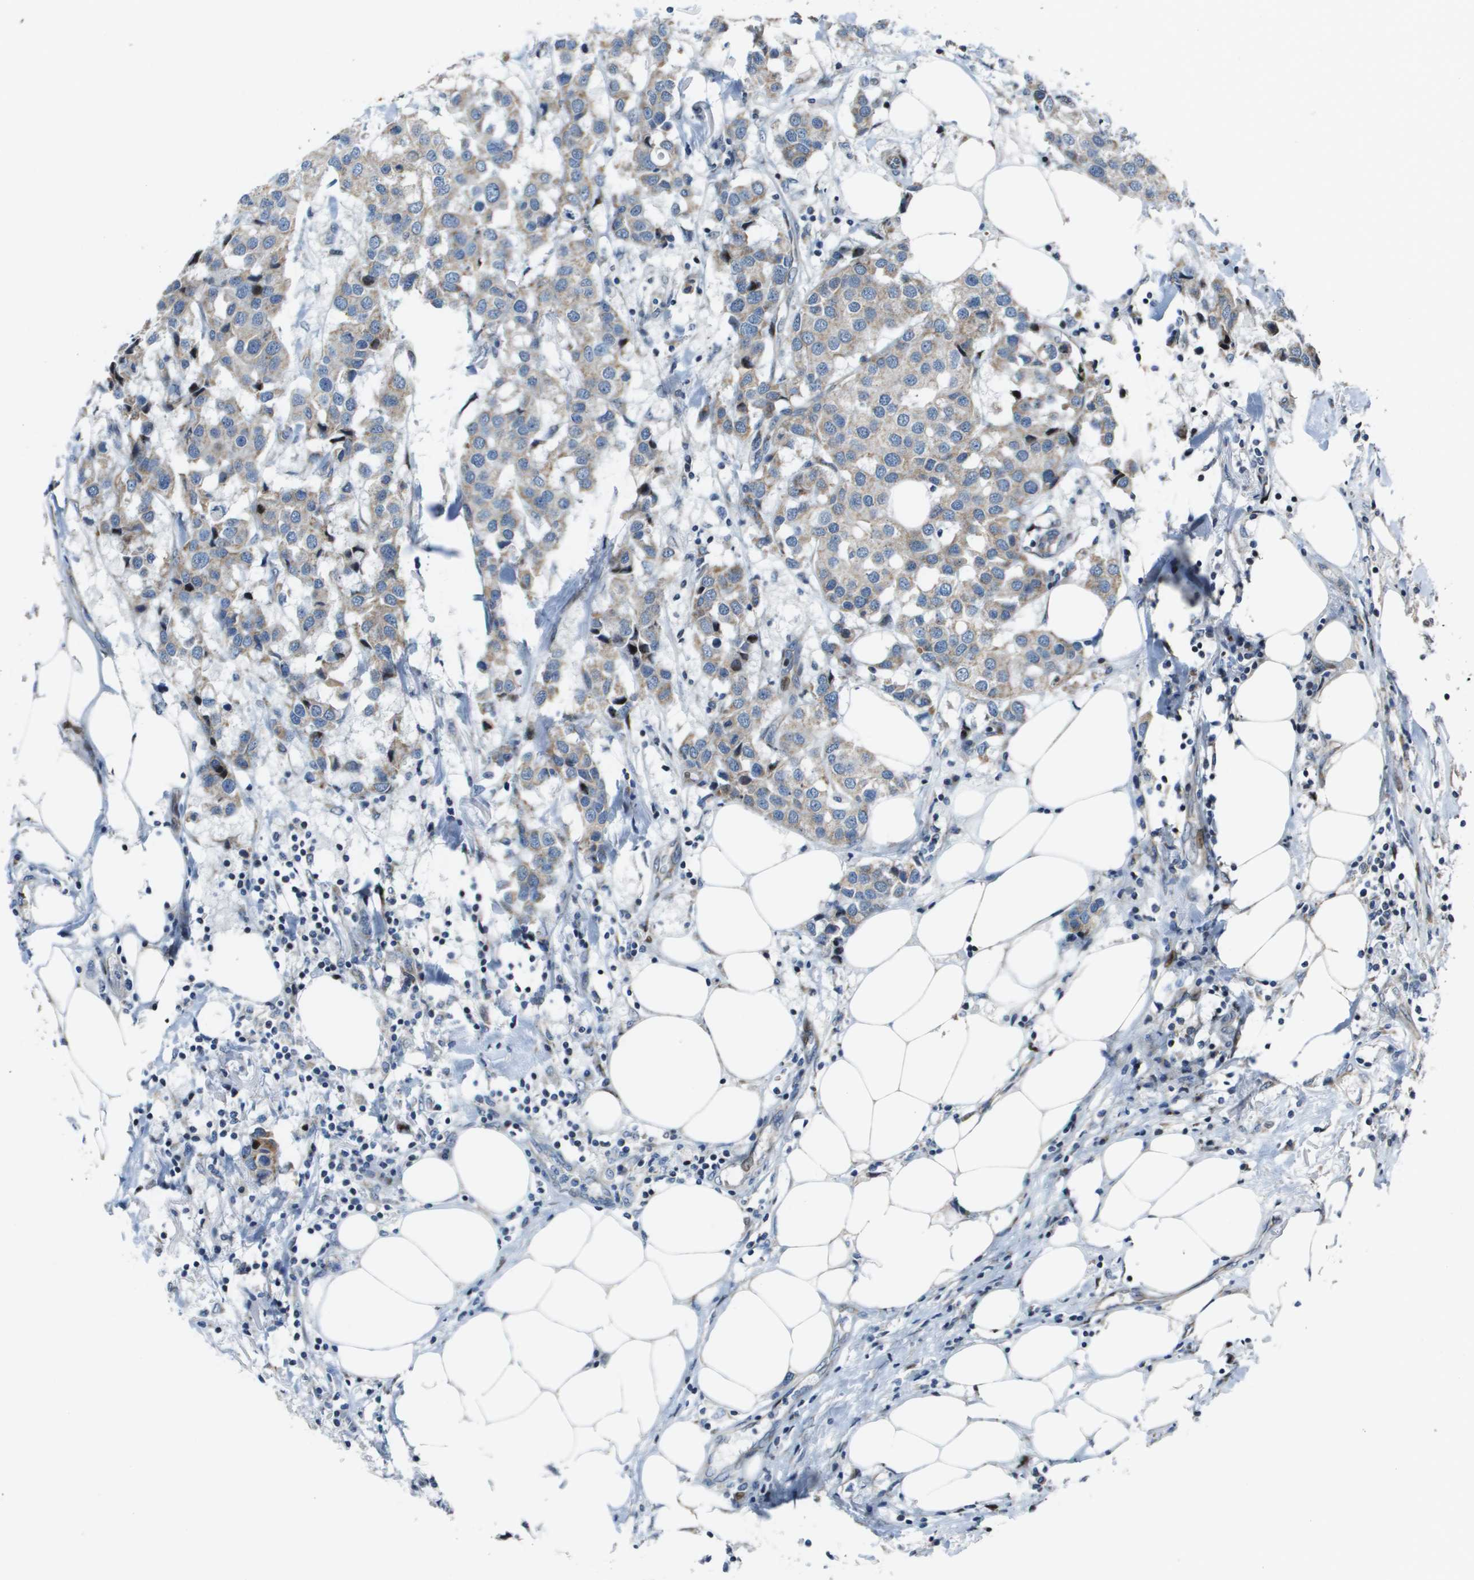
{"staining": {"intensity": "moderate", "quantity": "<25%", "location": "cytoplasmic/membranous"}, "tissue": "breast cancer", "cell_type": "Tumor cells", "image_type": "cancer", "snomed": [{"axis": "morphology", "description": "Duct carcinoma"}, {"axis": "topography", "description": "Breast"}], "caption": "Tumor cells reveal low levels of moderate cytoplasmic/membranous staining in approximately <25% of cells in human invasive ductal carcinoma (breast). (Brightfield microscopy of DAB IHC at high magnification).", "gene": "MGAT3", "patient": {"sex": "female", "age": 80}}